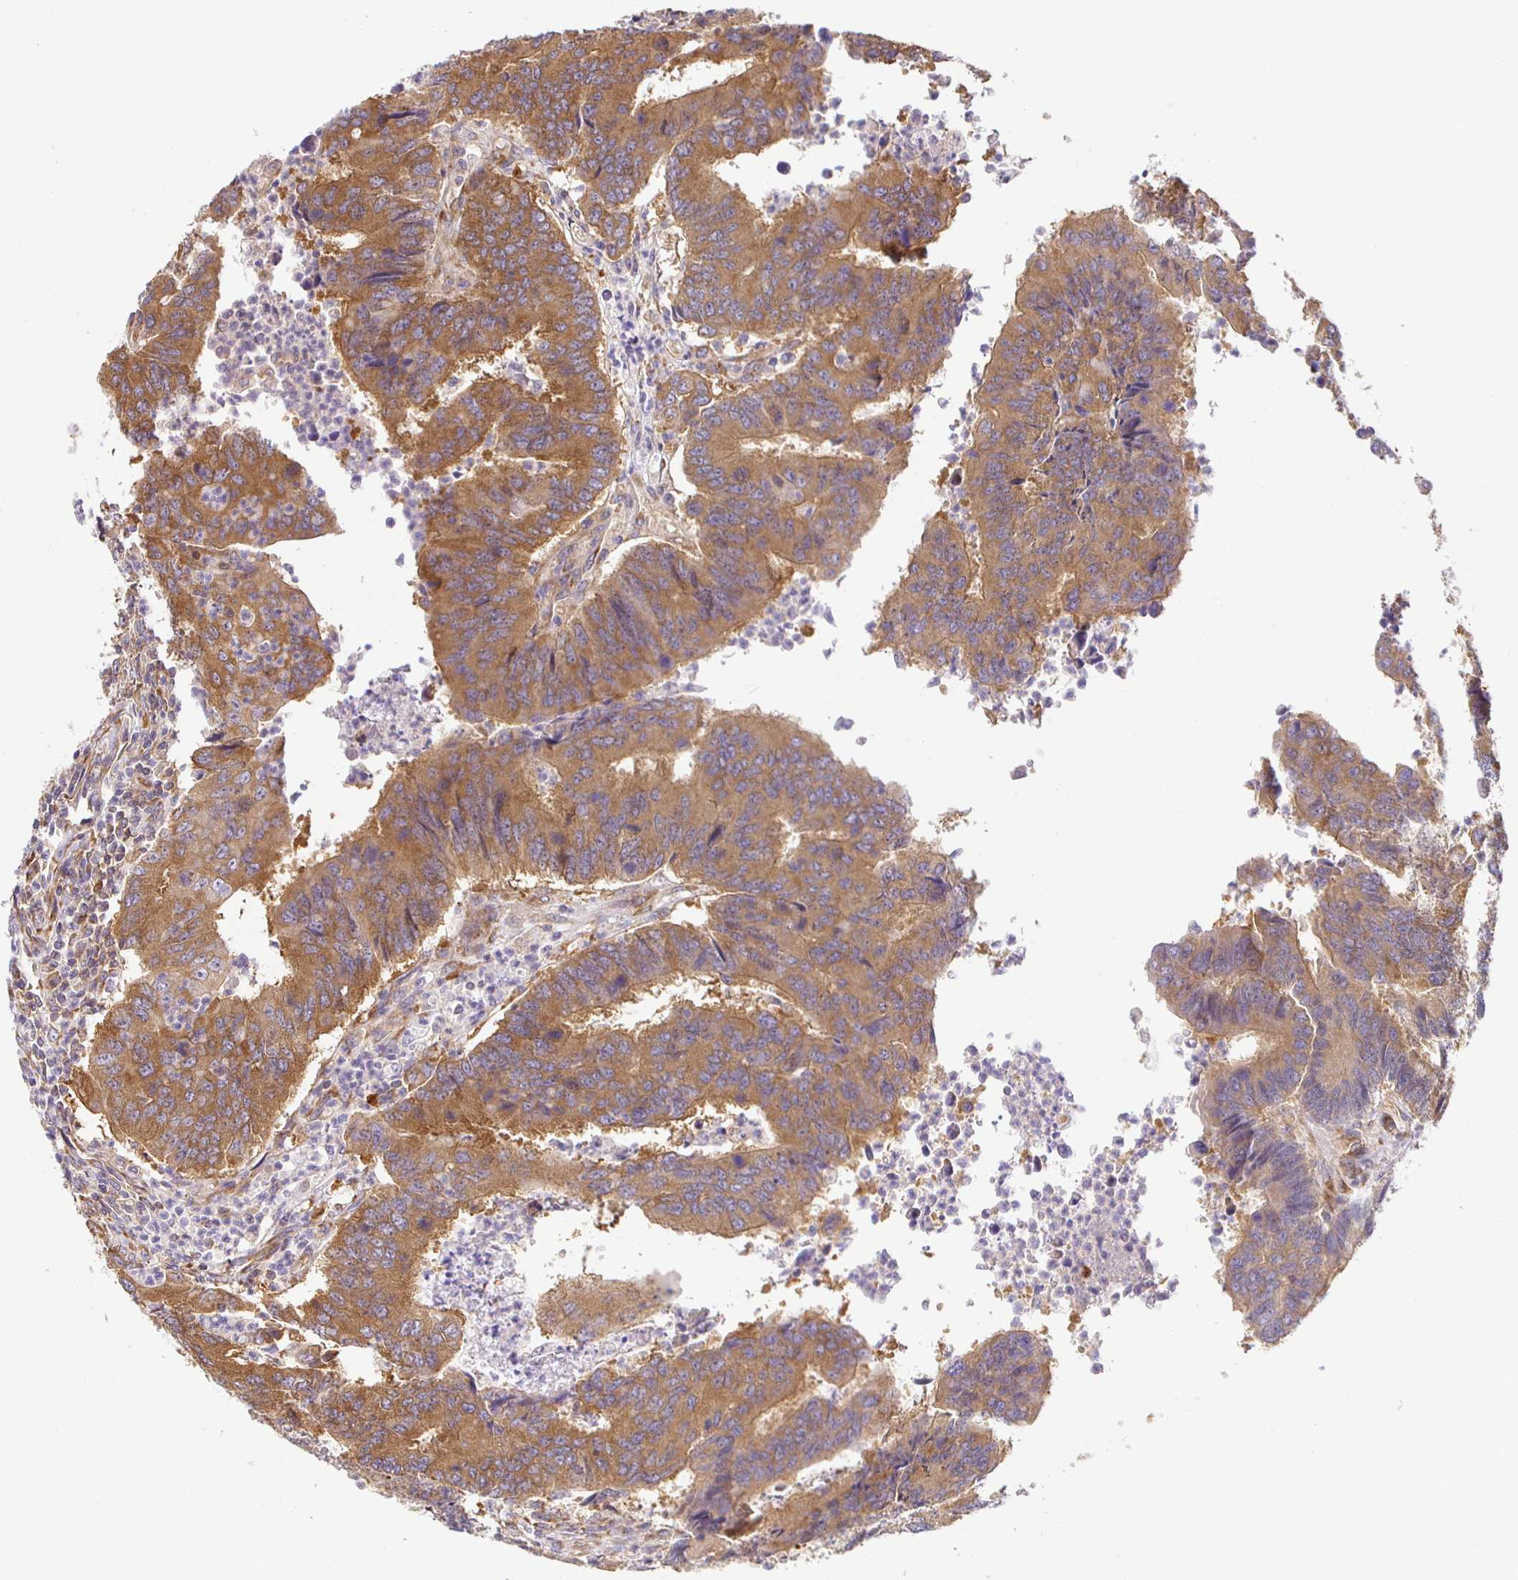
{"staining": {"intensity": "moderate", "quantity": ">75%", "location": "cytoplasmic/membranous"}, "tissue": "colorectal cancer", "cell_type": "Tumor cells", "image_type": "cancer", "snomed": [{"axis": "morphology", "description": "Adenocarcinoma, NOS"}, {"axis": "topography", "description": "Colon"}], "caption": "A brown stain labels moderate cytoplasmic/membranous staining of a protein in adenocarcinoma (colorectal) tumor cells.", "gene": "IRAK1", "patient": {"sex": "female", "age": 67}}